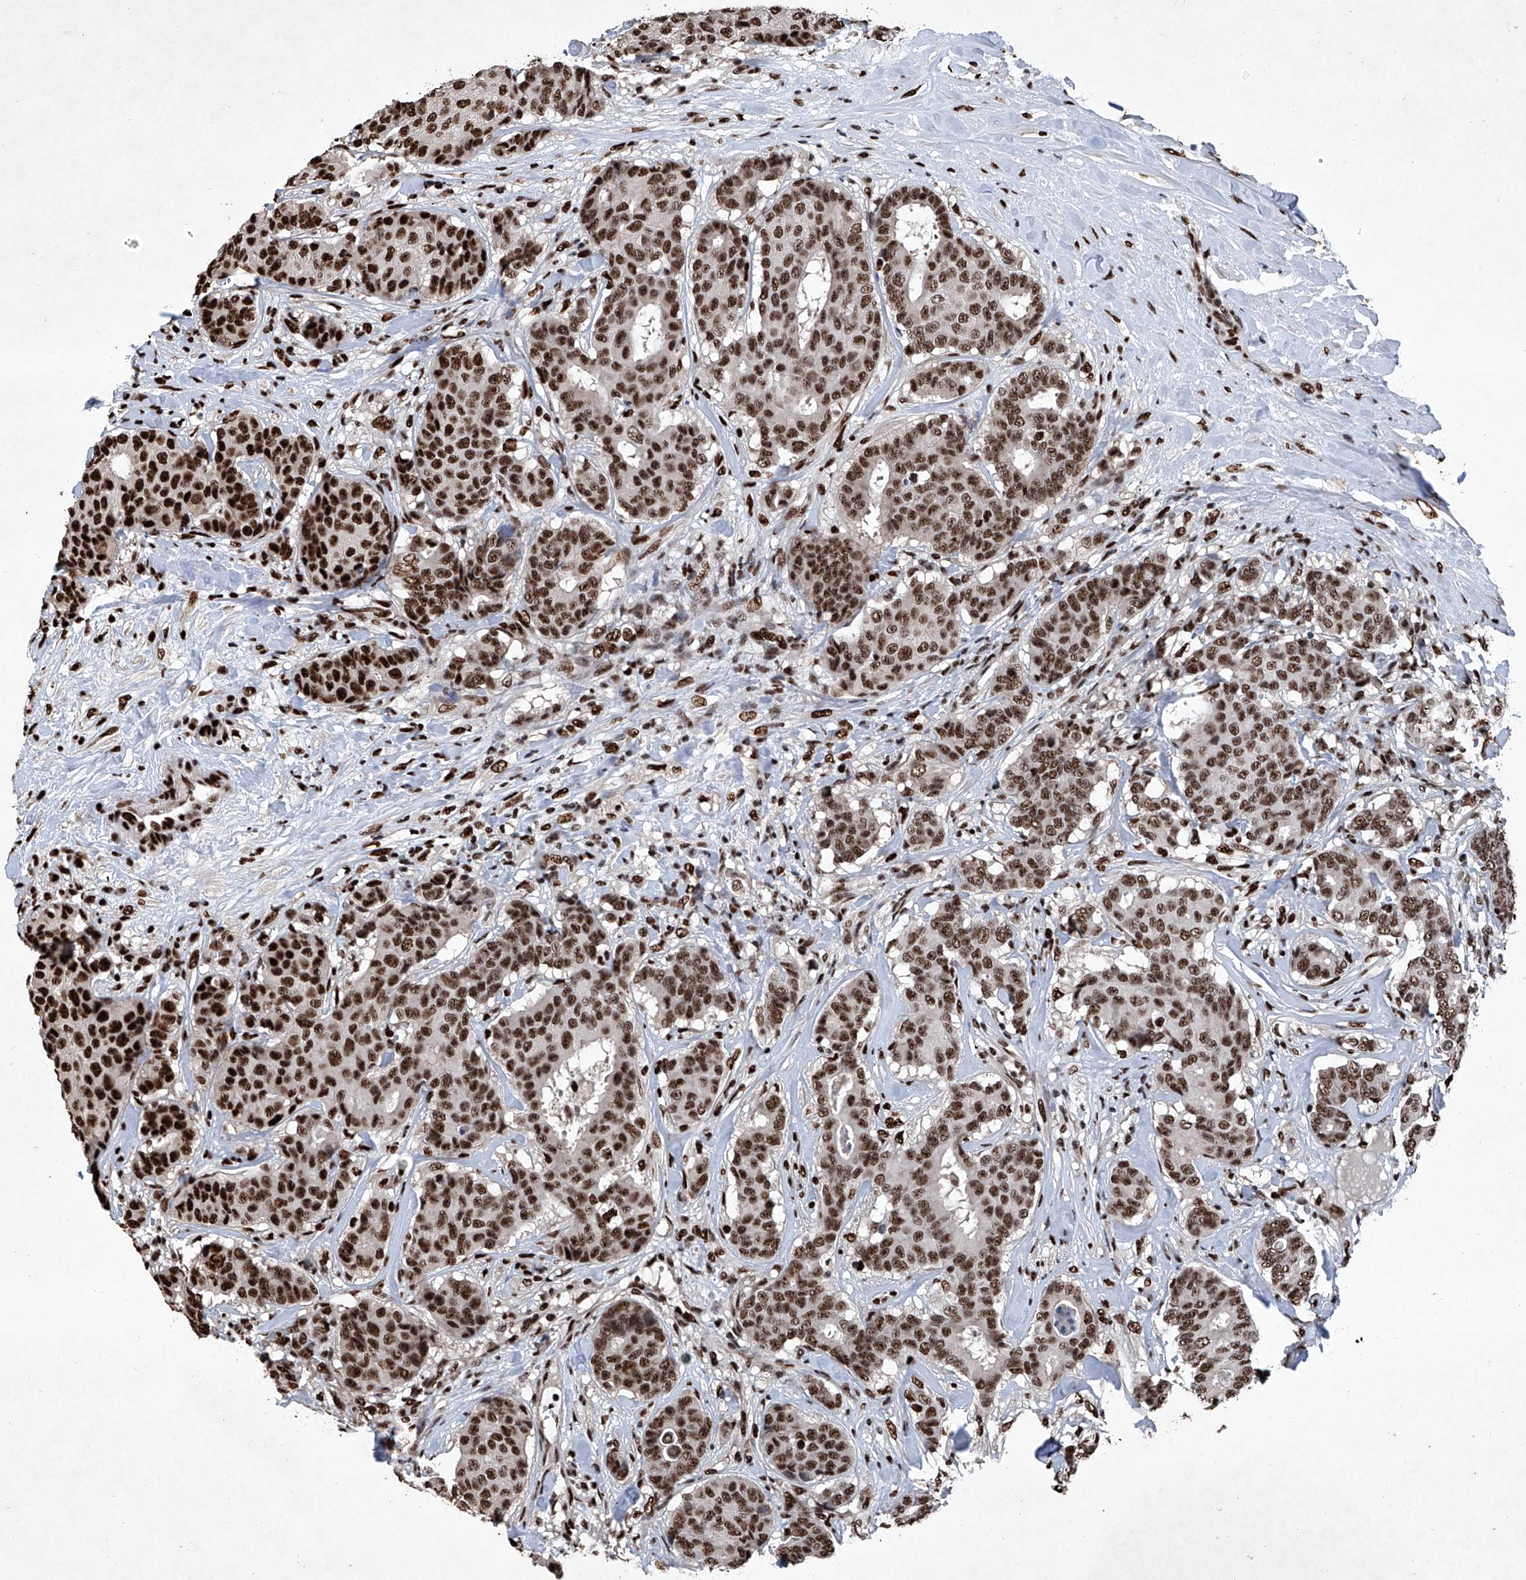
{"staining": {"intensity": "strong", "quantity": ">75%", "location": "nuclear"}, "tissue": "breast cancer", "cell_type": "Tumor cells", "image_type": "cancer", "snomed": [{"axis": "morphology", "description": "Duct carcinoma"}, {"axis": "topography", "description": "Breast"}], "caption": "Strong nuclear expression is present in about >75% of tumor cells in infiltrating ductal carcinoma (breast). (IHC, brightfield microscopy, high magnification).", "gene": "DDX39B", "patient": {"sex": "female", "age": 75}}